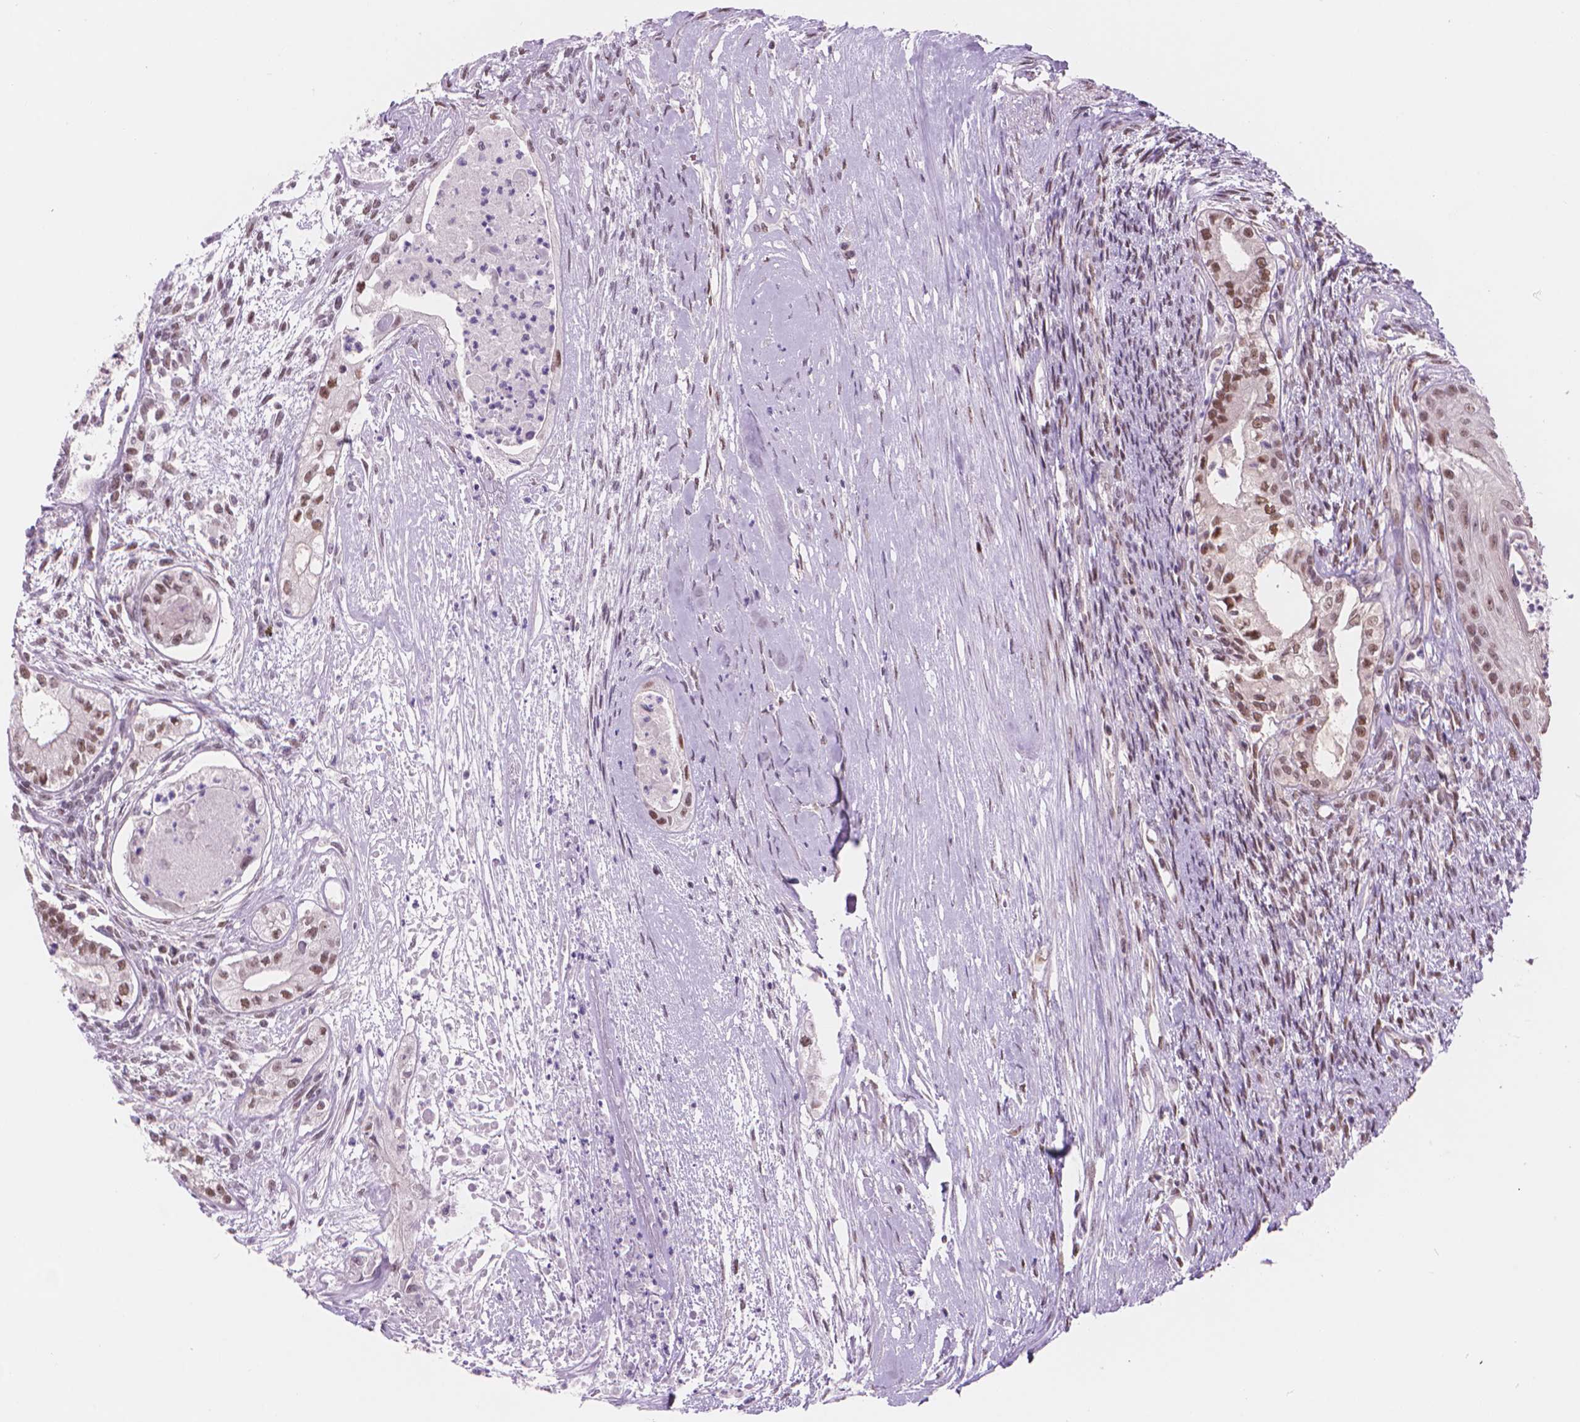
{"staining": {"intensity": "moderate", "quantity": ">75%", "location": "nuclear"}, "tissue": "testis cancer", "cell_type": "Tumor cells", "image_type": "cancer", "snomed": [{"axis": "morphology", "description": "Carcinoma, Embryonal, NOS"}, {"axis": "topography", "description": "Testis"}], "caption": "A histopathology image showing moderate nuclear positivity in approximately >75% of tumor cells in testis cancer, as visualized by brown immunohistochemical staining.", "gene": "POLR3D", "patient": {"sex": "male", "age": 37}}